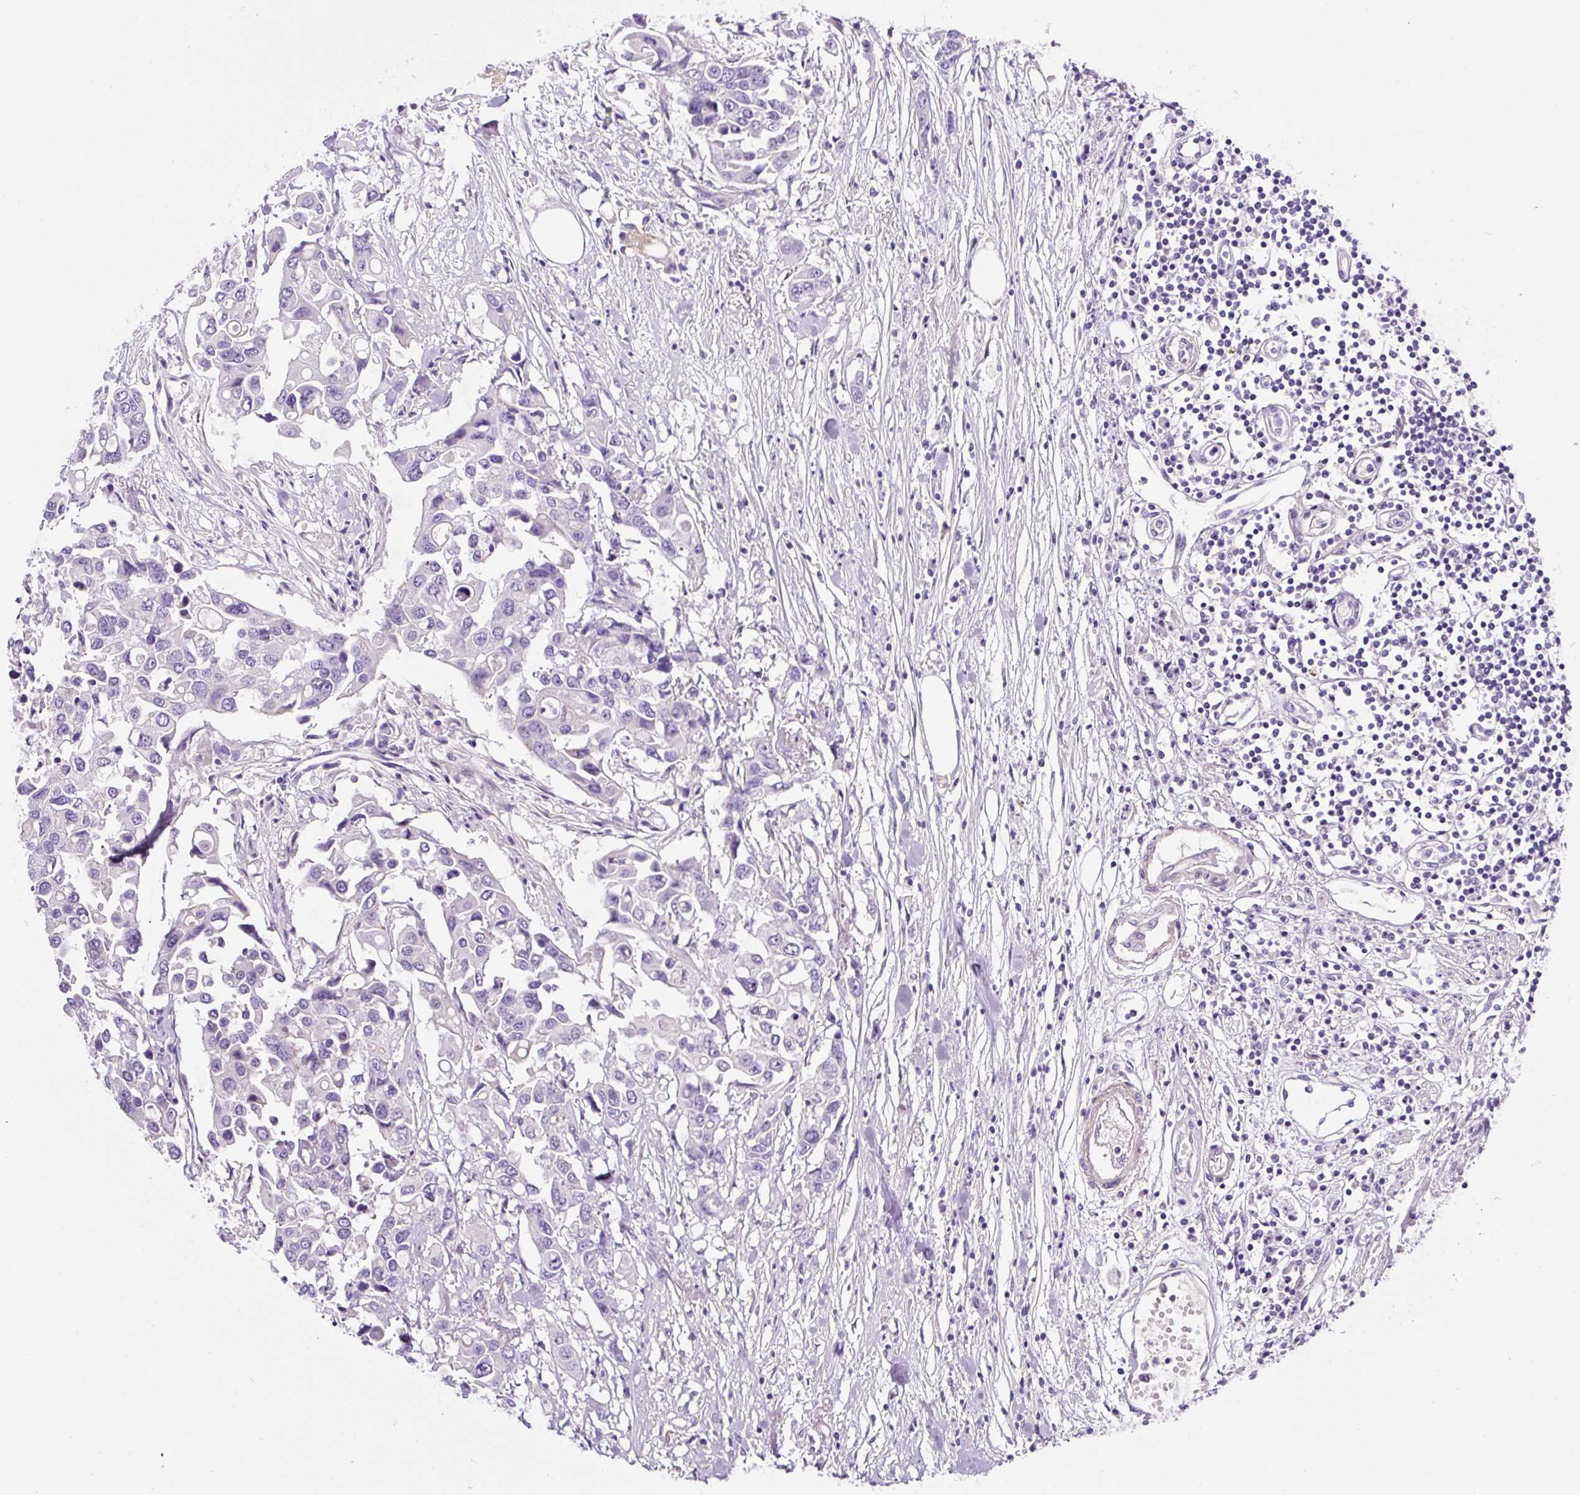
{"staining": {"intensity": "negative", "quantity": "none", "location": "none"}, "tissue": "colorectal cancer", "cell_type": "Tumor cells", "image_type": "cancer", "snomed": [{"axis": "morphology", "description": "Adenocarcinoma, NOS"}, {"axis": "topography", "description": "Colon"}], "caption": "The immunohistochemistry micrograph has no significant staining in tumor cells of adenocarcinoma (colorectal) tissue.", "gene": "OR14A2", "patient": {"sex": "male", "age": 77}}